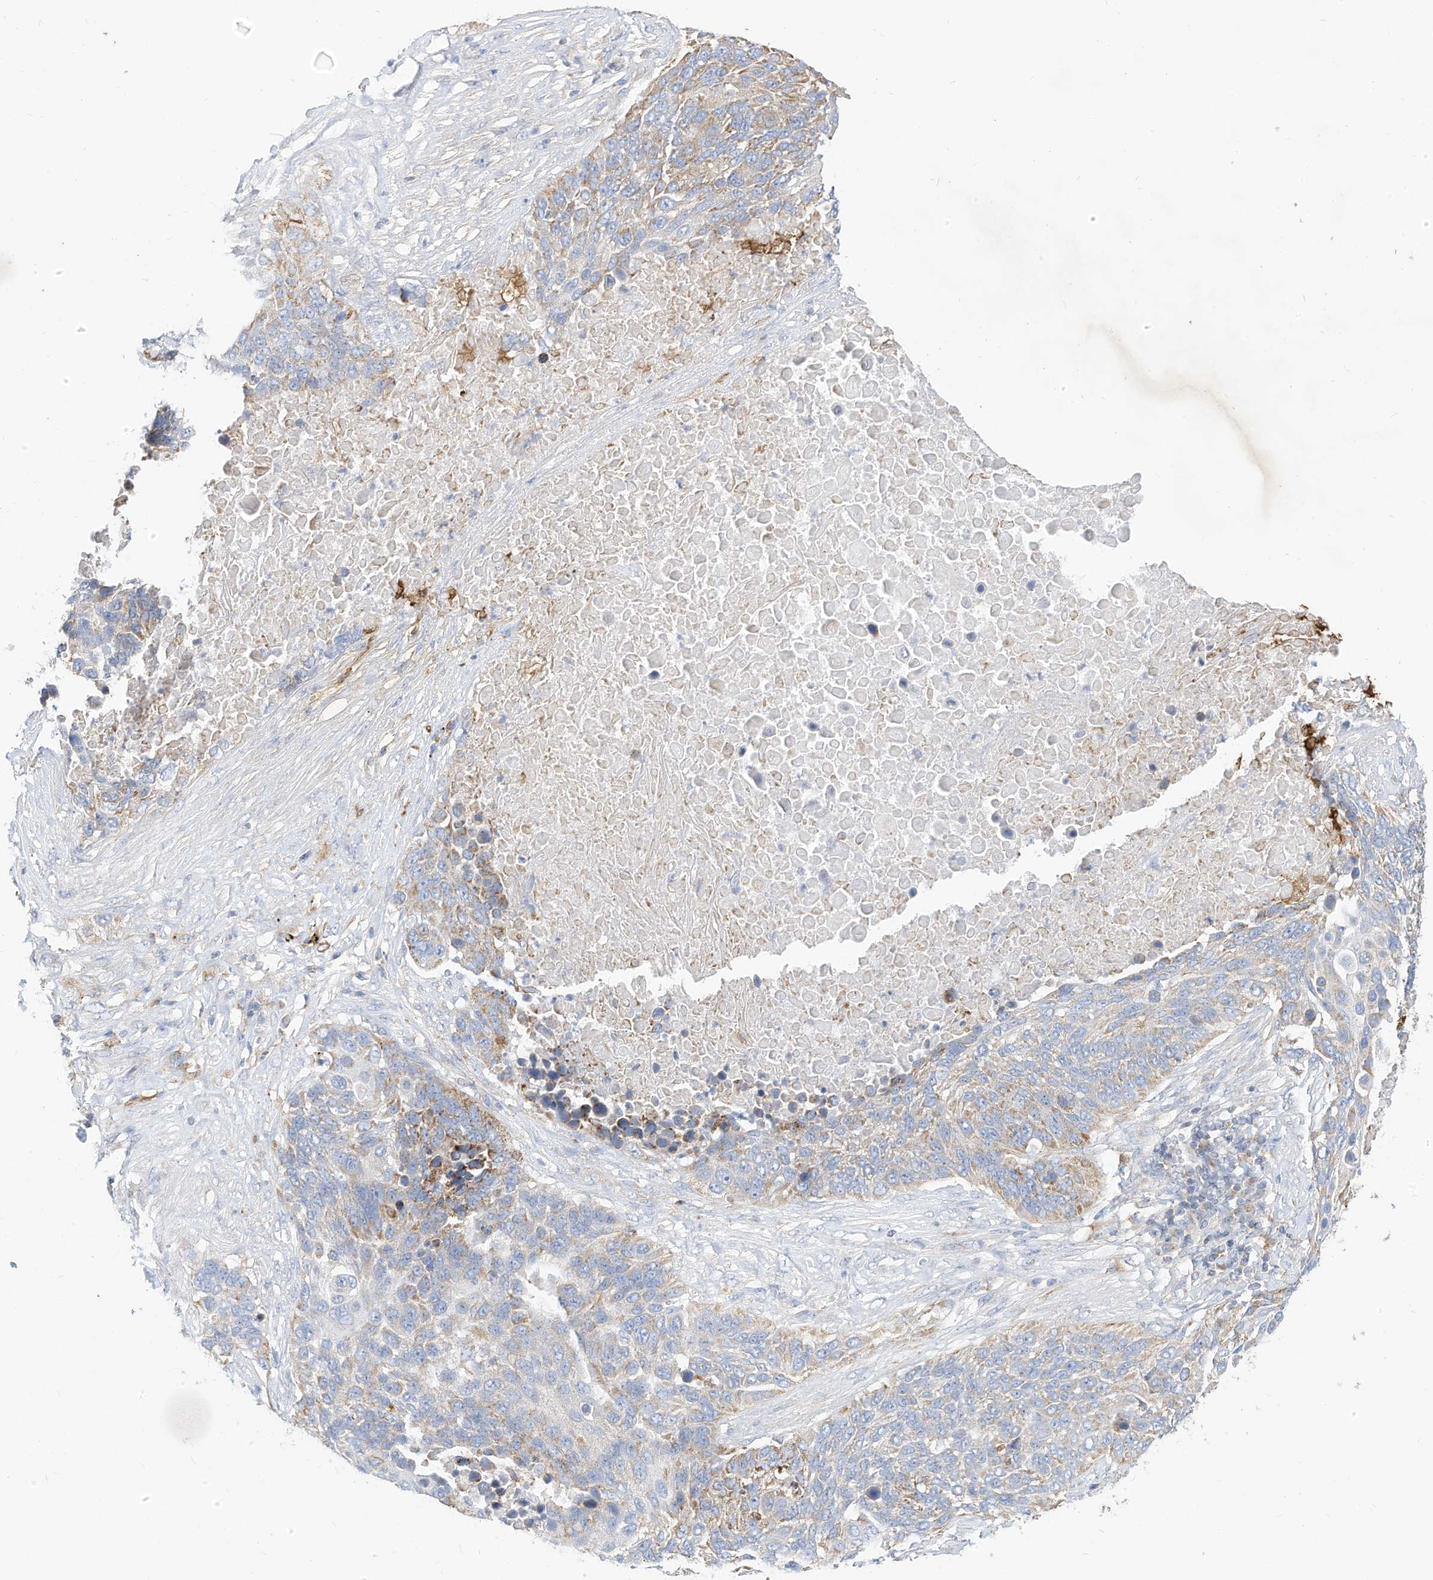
{"staining": {"intensity": "moderate", "quantity": "<25%", "location": "cytoplasmic/membranous"}, "tissue": "lung cancer", "cell_type": "Tumor cells", "image_type": "cancer", "snomed": [{"axis": "morphology", "description": "Squamous cell carcinoma, NOS"}, {"axis": "topography", "description": "Lung"}], "caption": "Squamous cell carcinoma (lung) stained for a protein (brown) exhibits moderate cytoplasmic/membranous positive positivity in approximately <25% of tumor cells.", "gene": "RHOH", "patient": {"sex": "male", "age": 66}}